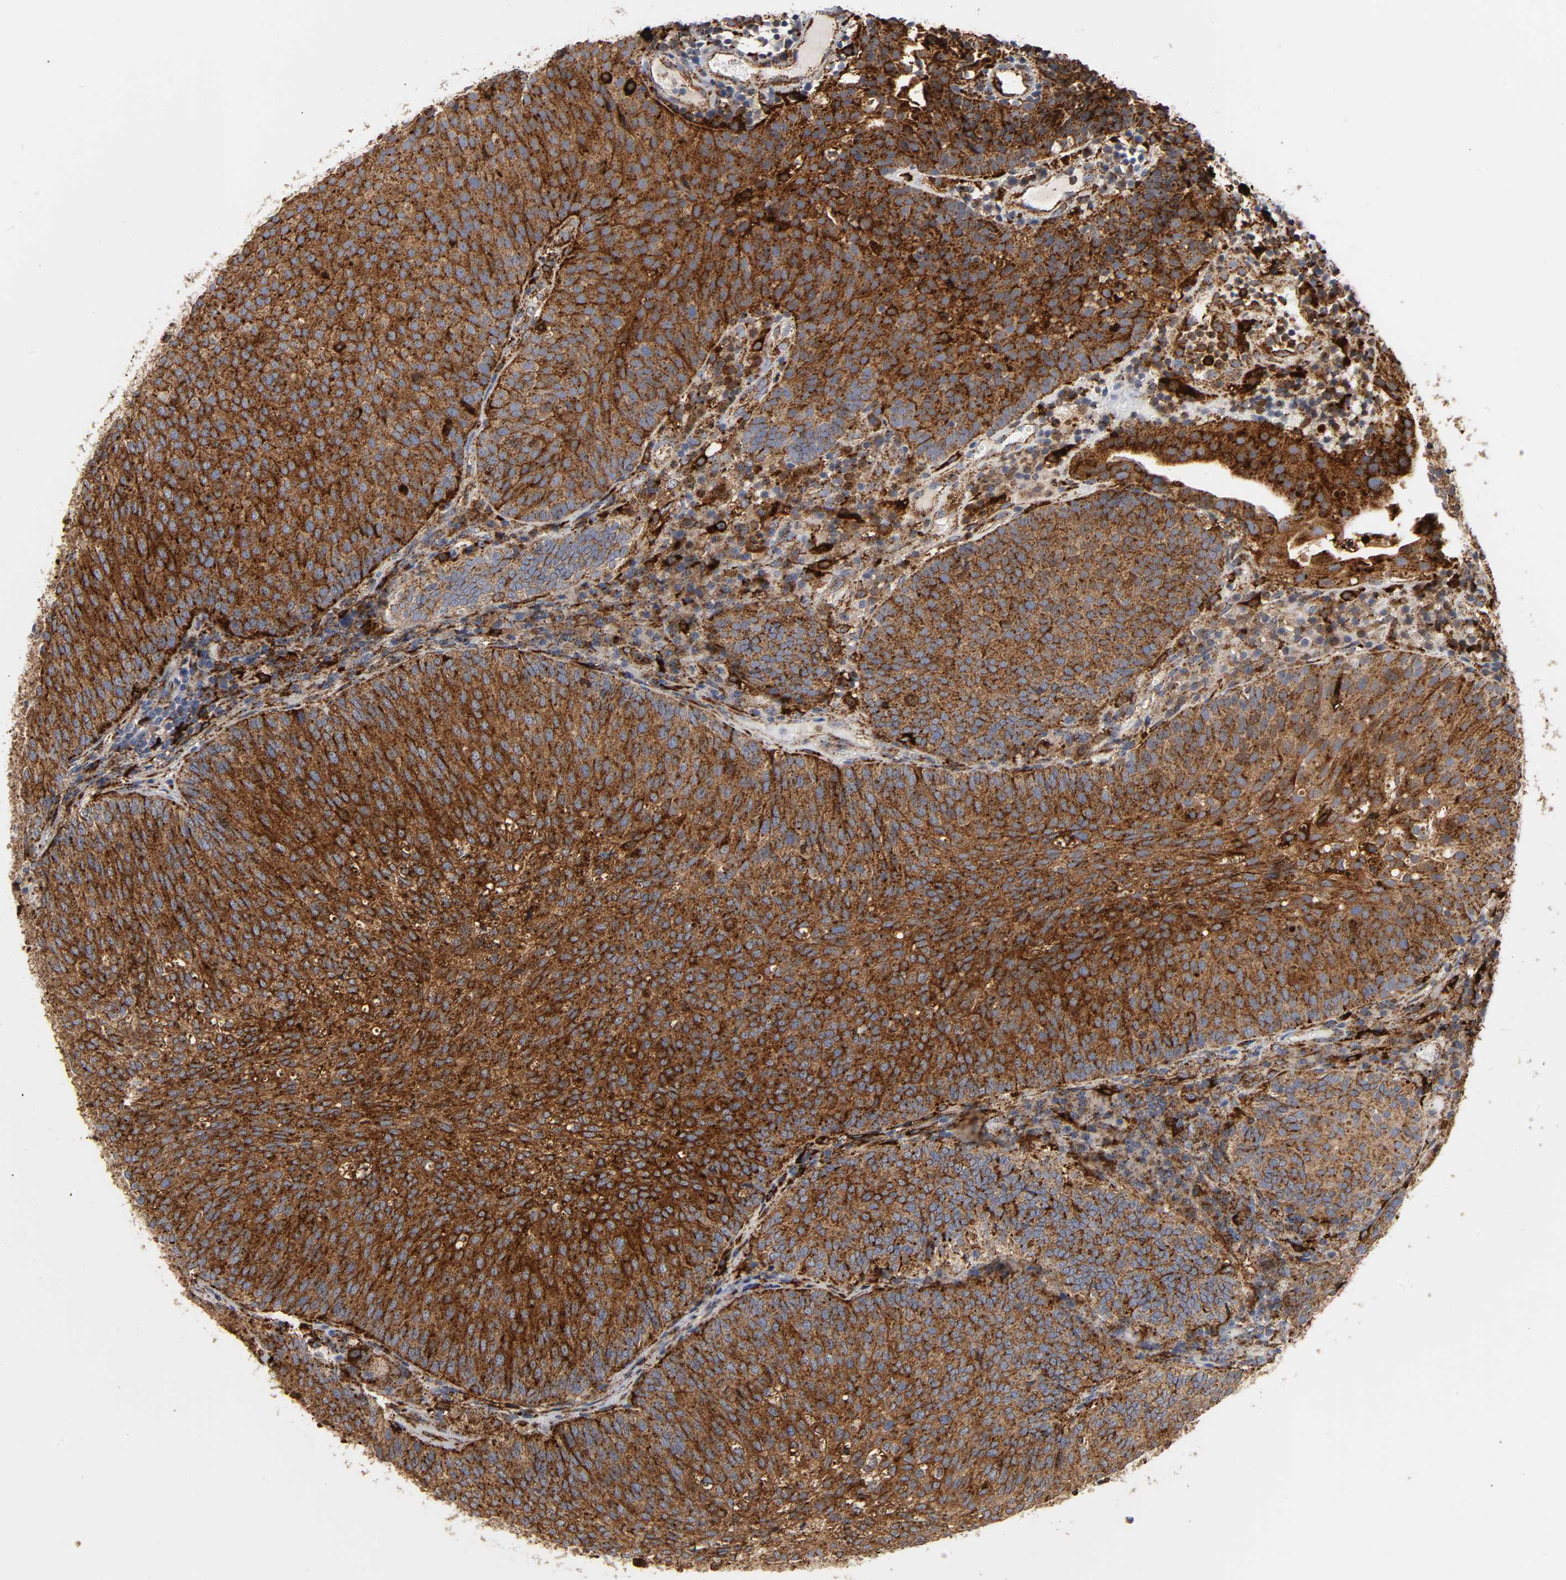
{"staining": {"intensity": "strong", "quantity": ">75%", "location": "cytoplasmic/membranous"}, "tissue": "urothelial cancer", "cell_type": "Tumor cells", "image_type": "cancer", "snomed": [{"axis": "morphology", "description": "Urothelial carcinoma, Low grade"}, {"axis": "topography", "description": "Urinary bladder"}], "caption": "There is high levels of strong cytoplasmic/membranous staining in tumor cells of urothelial carcinoma (low-grade), as demonstrated by immunohistochemical staining (brown color).", "gene": "PSAP", "patient": {"sex": "male", "age": 85}}